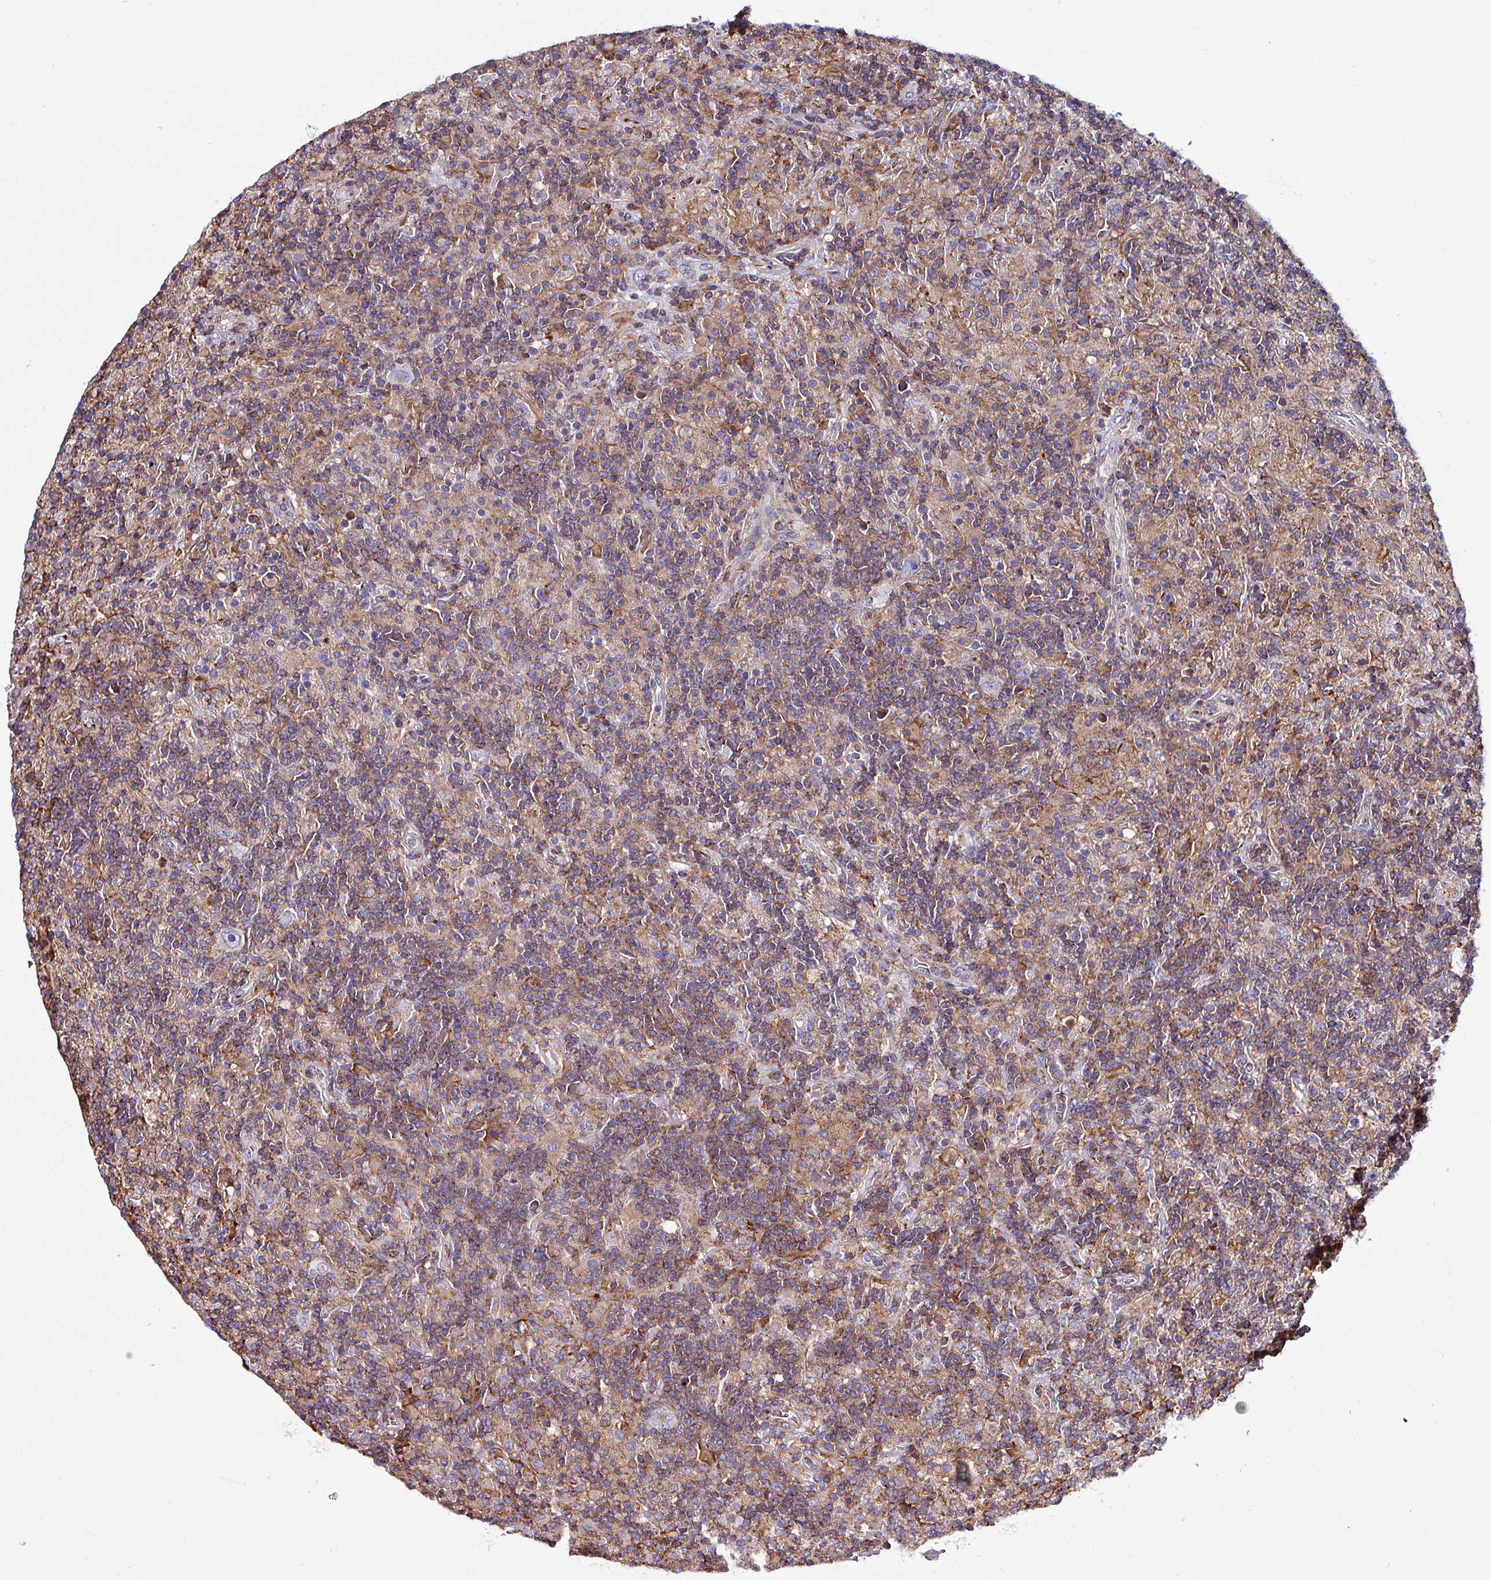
{"staining": {"intensity": "negative", "quantity": "none", "location": "none"}, "tissue": "lymphoma", "cell_type": "Tumor cells", "image_type": "cancer", "snomed": [{"axis": "morphology", "description": "Hodgkin's disease, NOS"}, {"axis": "topography", "description": "Lymph node"}], "caption": "IHC of human lymphoma exhibits no expression in tumor cells. (Immunohistochemistry, brightfield microscopy, high magnification).", "gene": "VAMP4", "patient": {"sex": "male", "age": 70}}